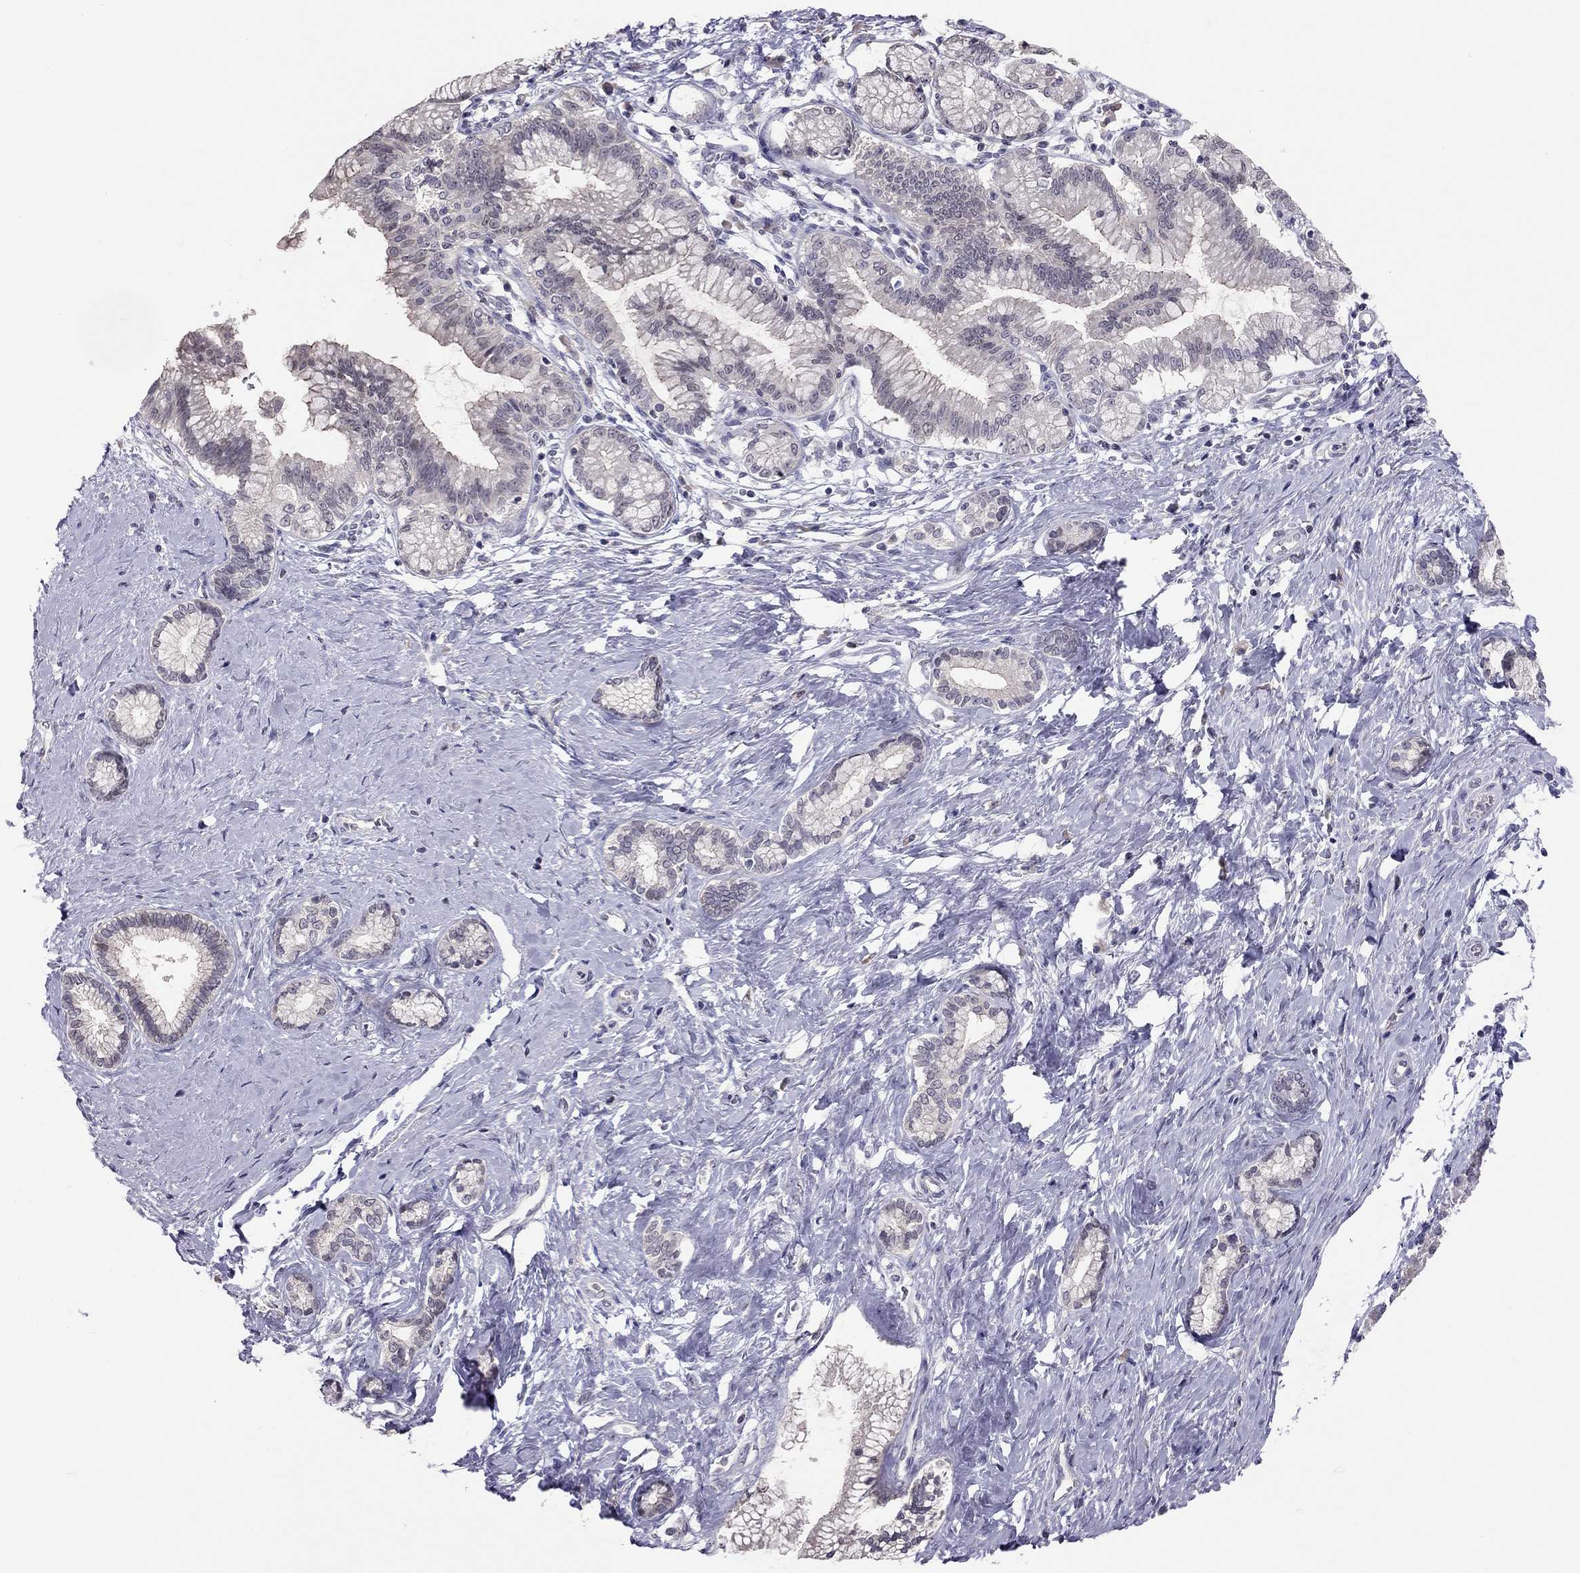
{"staining": {"intensity": "negative", "quantity": "none", "location": "none"}, "tissue": "pancreatic cancer", "cell_type": "Tumor cells", "image_type": "cancer", "snomed": [{"axis": "morphology", "description": "Adenocarcinoma, NOS"}, {"axis": "topography", "description": "Pancreas"}], "caption": "A histopathology image of human pancreatic adenocarcinoma is negative for staining in tumor cells.", "gene": "HSF2BP", "patient": {"sex": "female", "age": 73}}